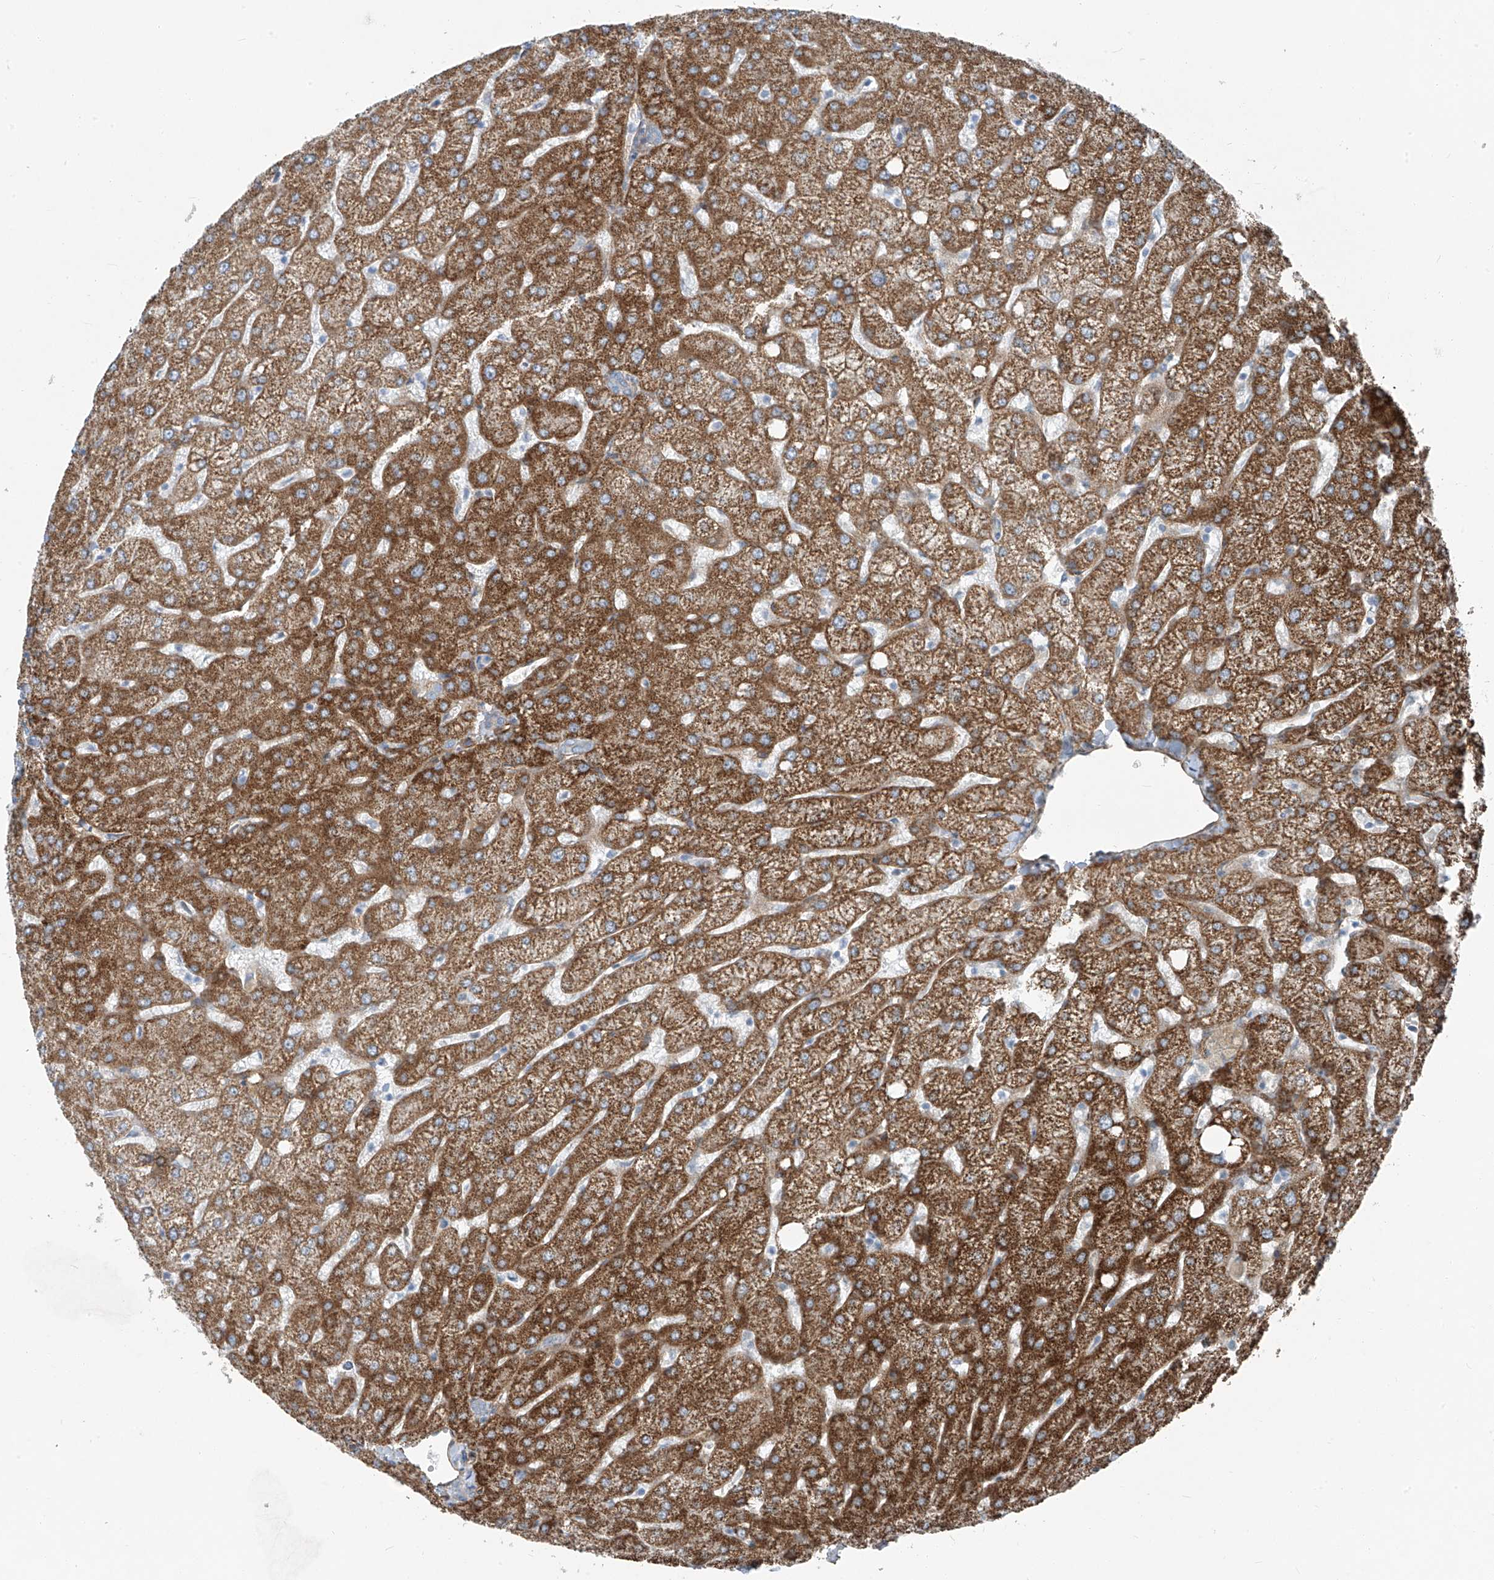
{"staining": {"intensity": "negative", "quantity": "none", "location": "none"}, "tissue": "liver", "cell_type": "Cholangiocytes", "image_type": "normal", "snomed": [{"axis": "morphology", "description": "Normal tissue, NOS"}, {"axis": "topography", "description": "Liver"}], "caption": "The immunohistochemistry photomicrograph has no significant positivity in cholangiocytes of liver. Nuclei are stained in blue.", "gene": "TNS2", "patient": {"sex": "female", "age": 54}}